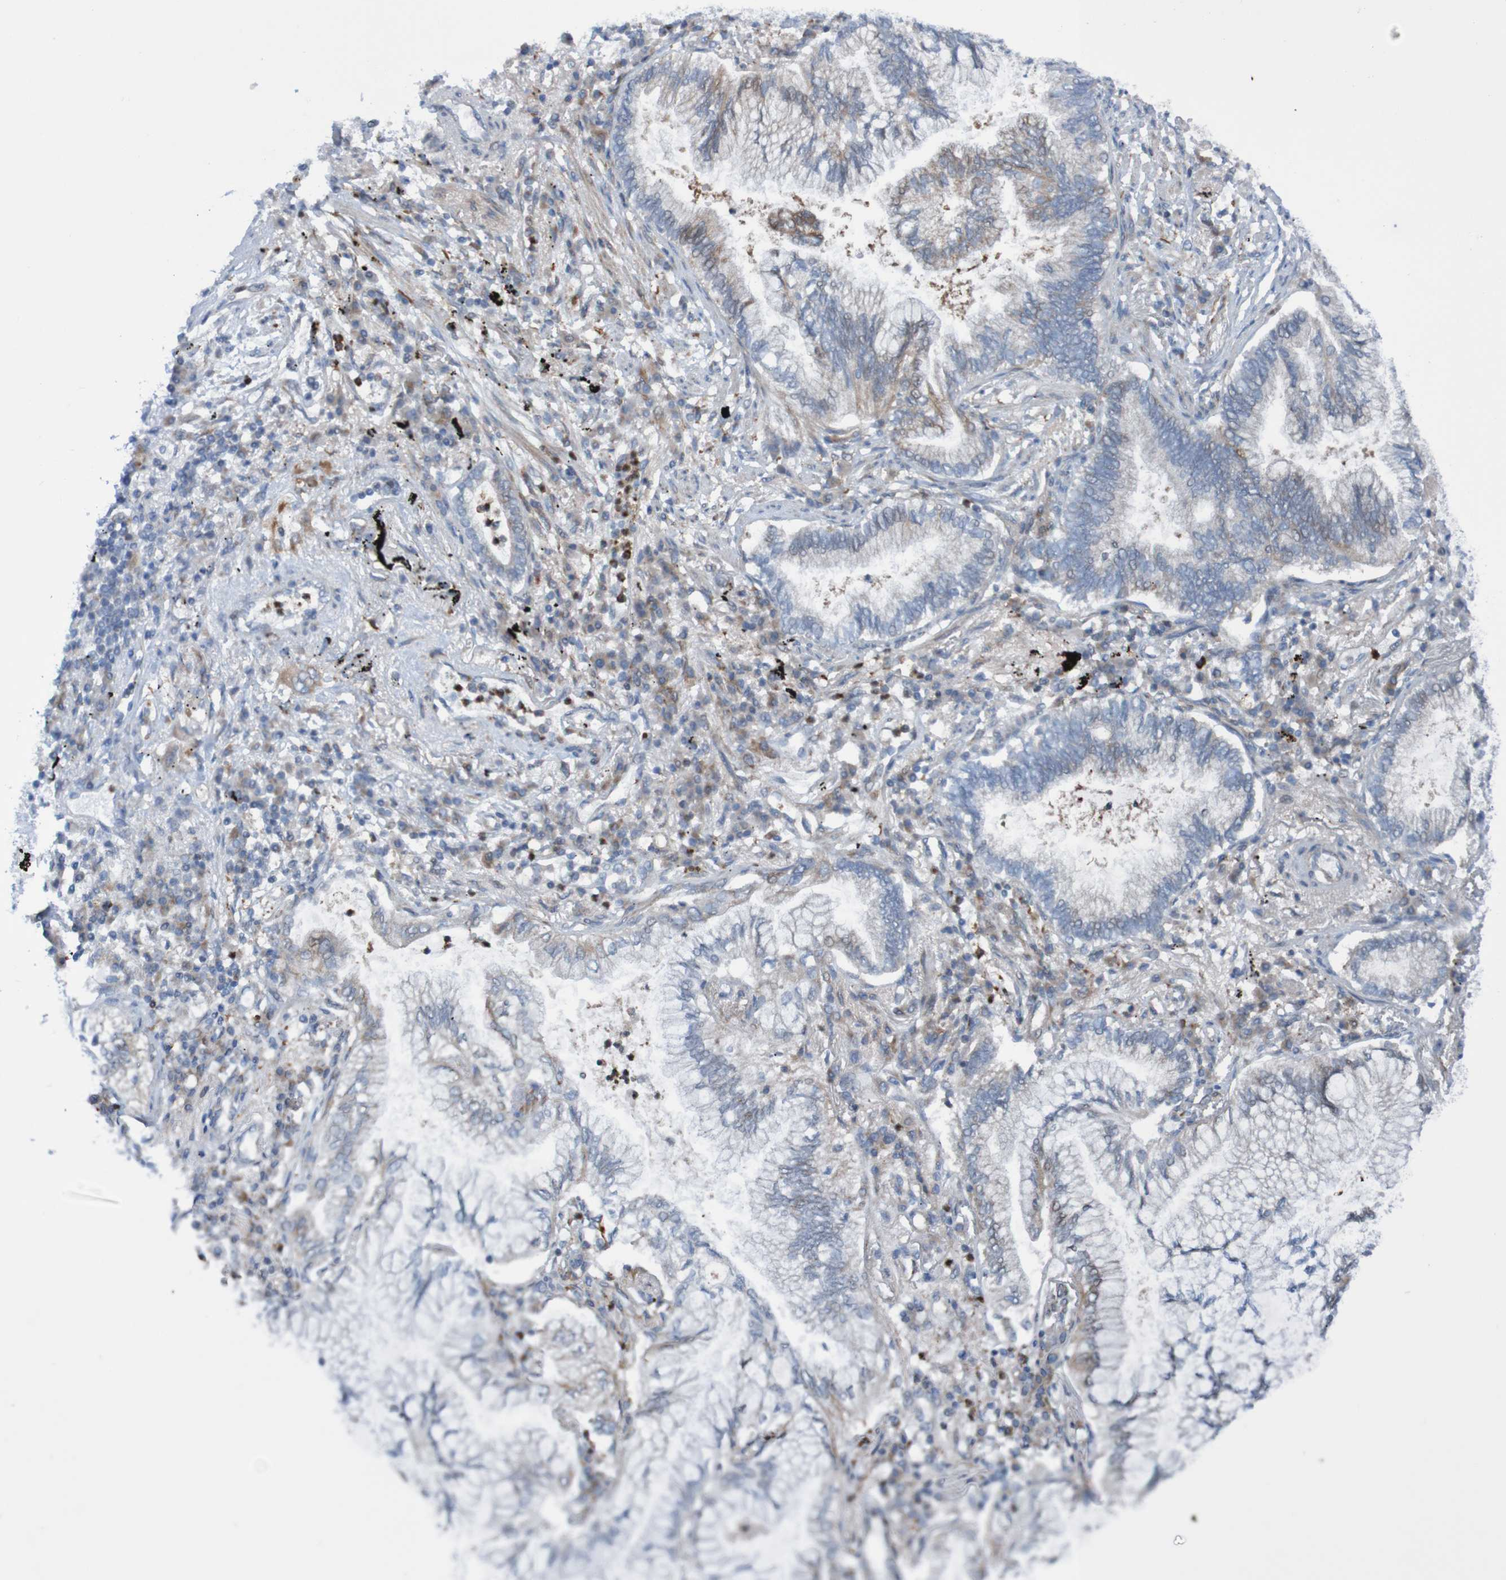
{"staining": {"intensity": "moderate", "quantity": "<25%", "location": "cytoplasmic/membranous"}, "tissue": "lung cancer", "cell_type": "Tumor cells", "image_type": "cancer", "snomed": [{"axis": "morphology", "description": "Normal tissue, NOS"}, {"axis": "morphology", "description": "Adenocarcinoma, NOS"}, {"axis": "topography", "description": "Bronchus"}, {"axis": "topography", "description": "Lung"}], "caption": "Lung cancer was stained to show a protein in brown. There is low levels of moderate cytoplasmic/membranous positivity in about <25% of tumor cells. (DAB (3,3'-diaminobenzidine) IHC with brightfield microscopy, high magnification).", "gene": "ANGPT4", "patient": {"sex": "female", "age": 70}}